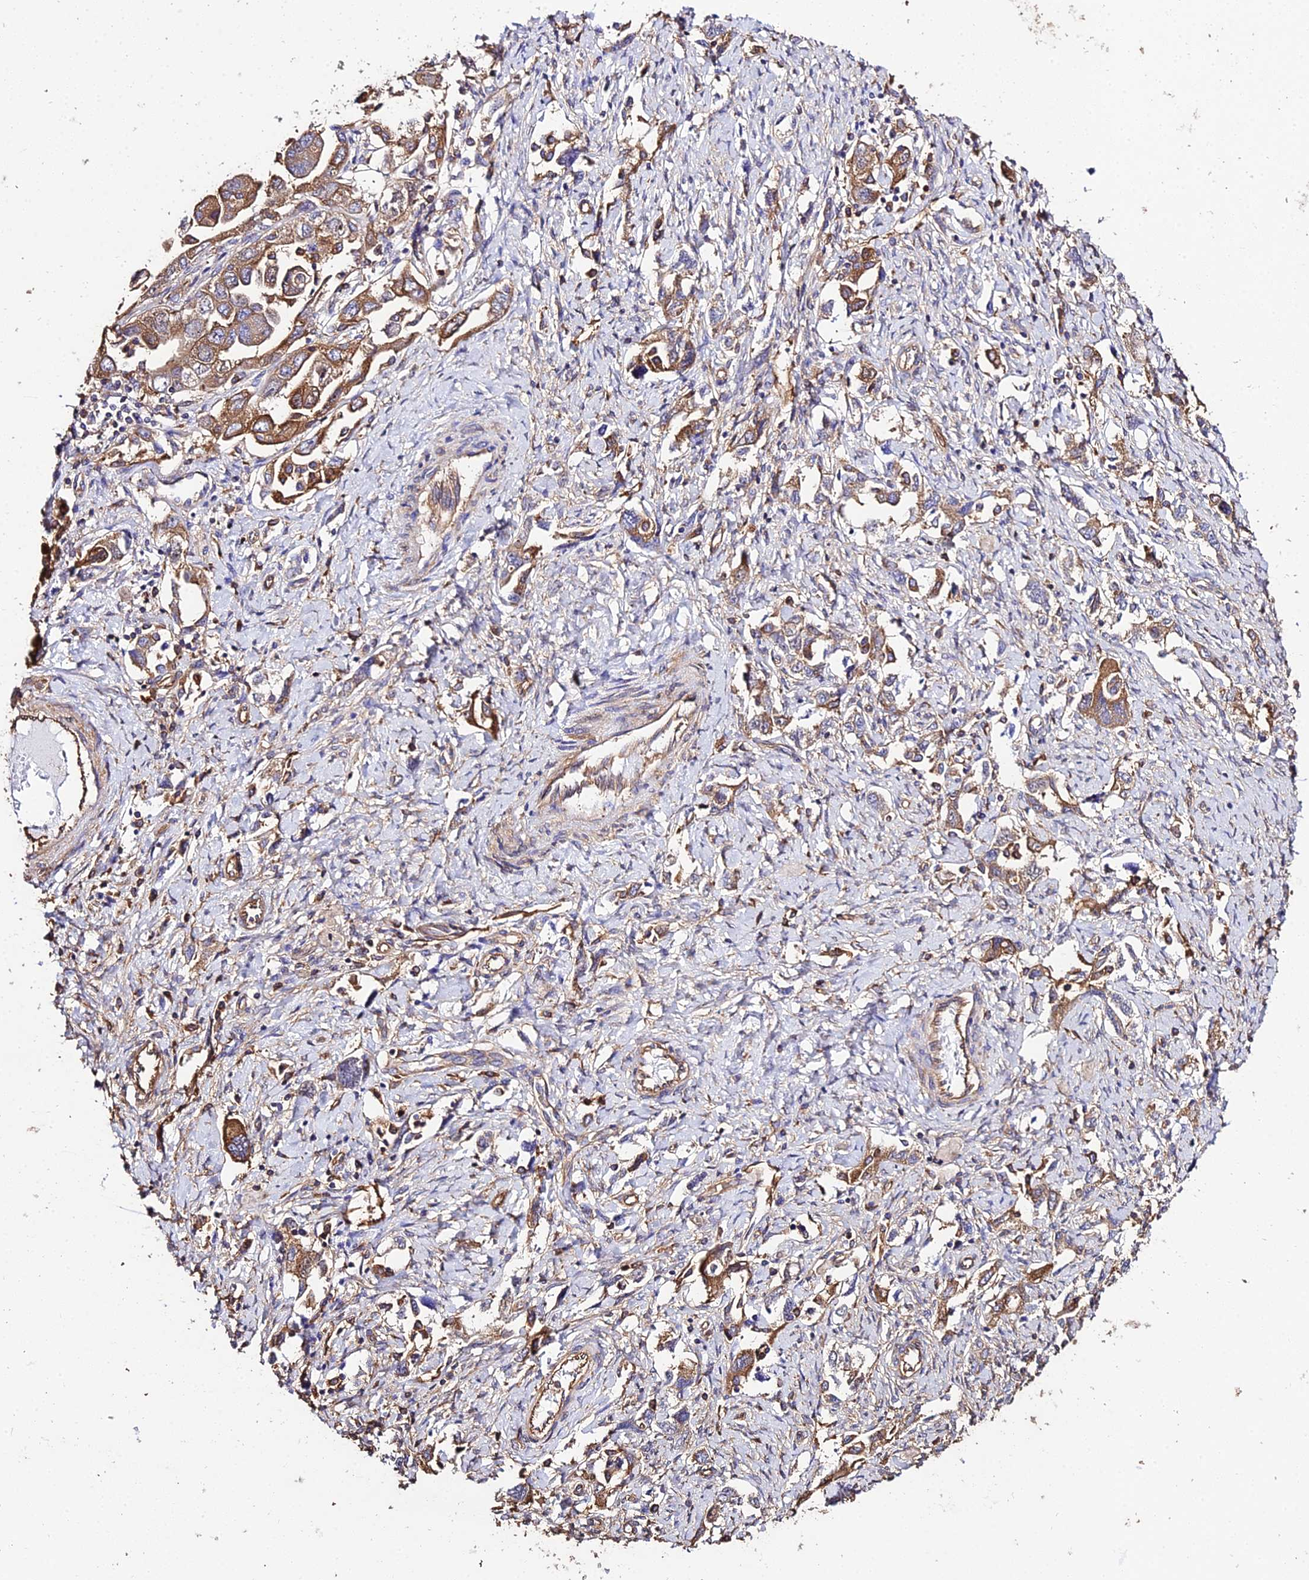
{"staining": {"intensity": "moderate", "quantity": ">75%", "location": "cytoplasmic/membranous"}, "tissue": "ovarian cancer", "cell_type": "Tumor cells", "image_type": "cancer", "snomed": [{"axis": "morphology", "description": "Carcinoma, NOS"}, {"axis": "morphology", "description": "Cystadenocarcinoma, serous, NOS"}, {"axis": "topography", "description": "Ovary"}], "caption": "Ovarian cancer (carcinoma) stained with a brown dye displays moderate cytoplasmic/membranous positive expression in approximately >75% of tumor cells.", "gene": "TUBA3D", "patient": {"sex": "female", "age": 69}}